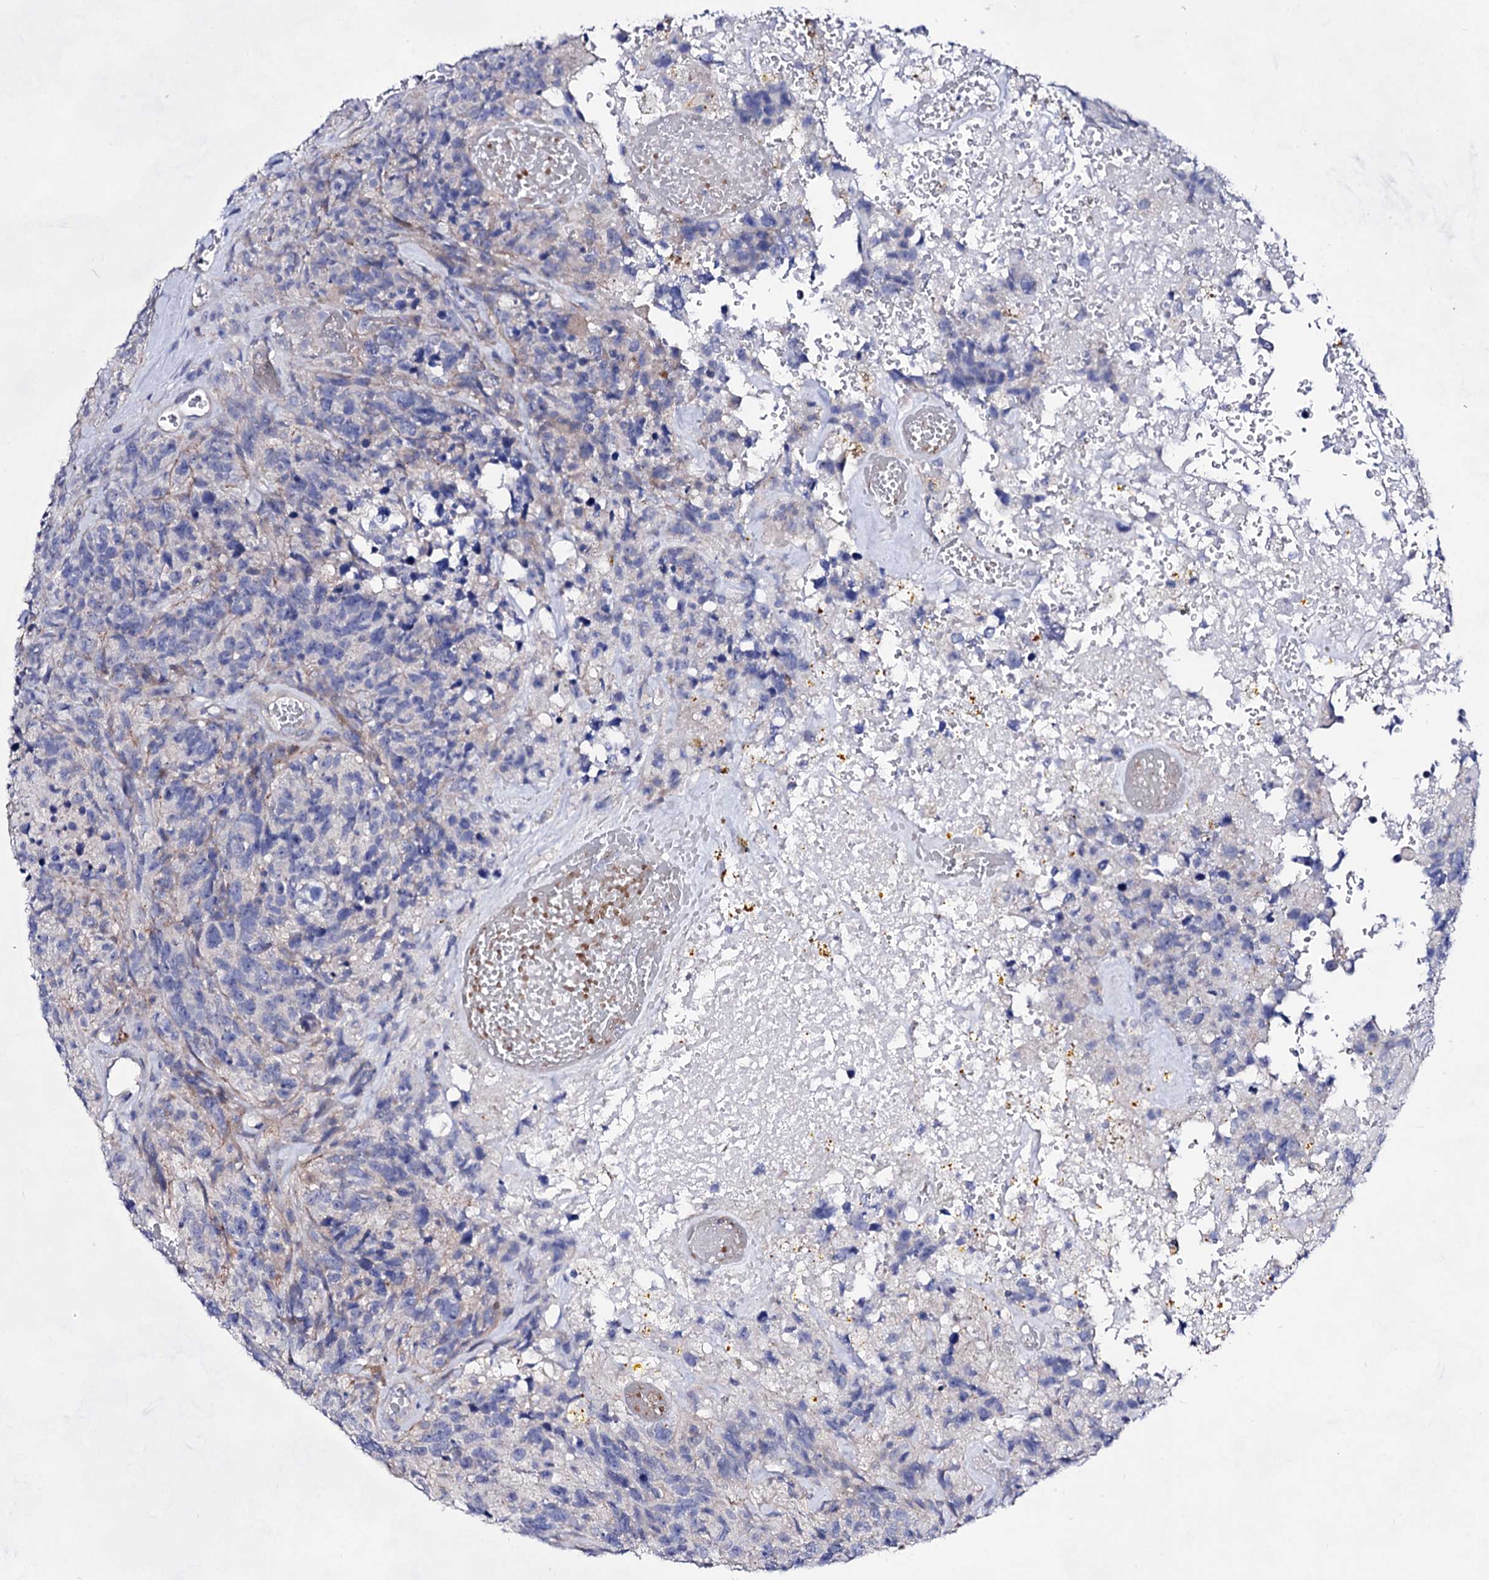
{"staining": {"intensity": "negative", "quantity": "none", "location": "none"}, "tissue": "glioma", "cell_type": "Tumor cells", "image_type": "cancer", "snomed": [{"axis": "morphology", "description": "Glioma, malignant, High grade"}, {"axis": "topography", "description": "Brain"}], "caption": "IHC of glioma demonstrates no expression in tumor cells. (Stains: DAB immunohistochemistry (IHC) with hematoxylin counter stain, Microscopy: brightfield microscopy at high magnification).", "gene": "PLIN1", "patient": {"sex": "male", "age": 69}}